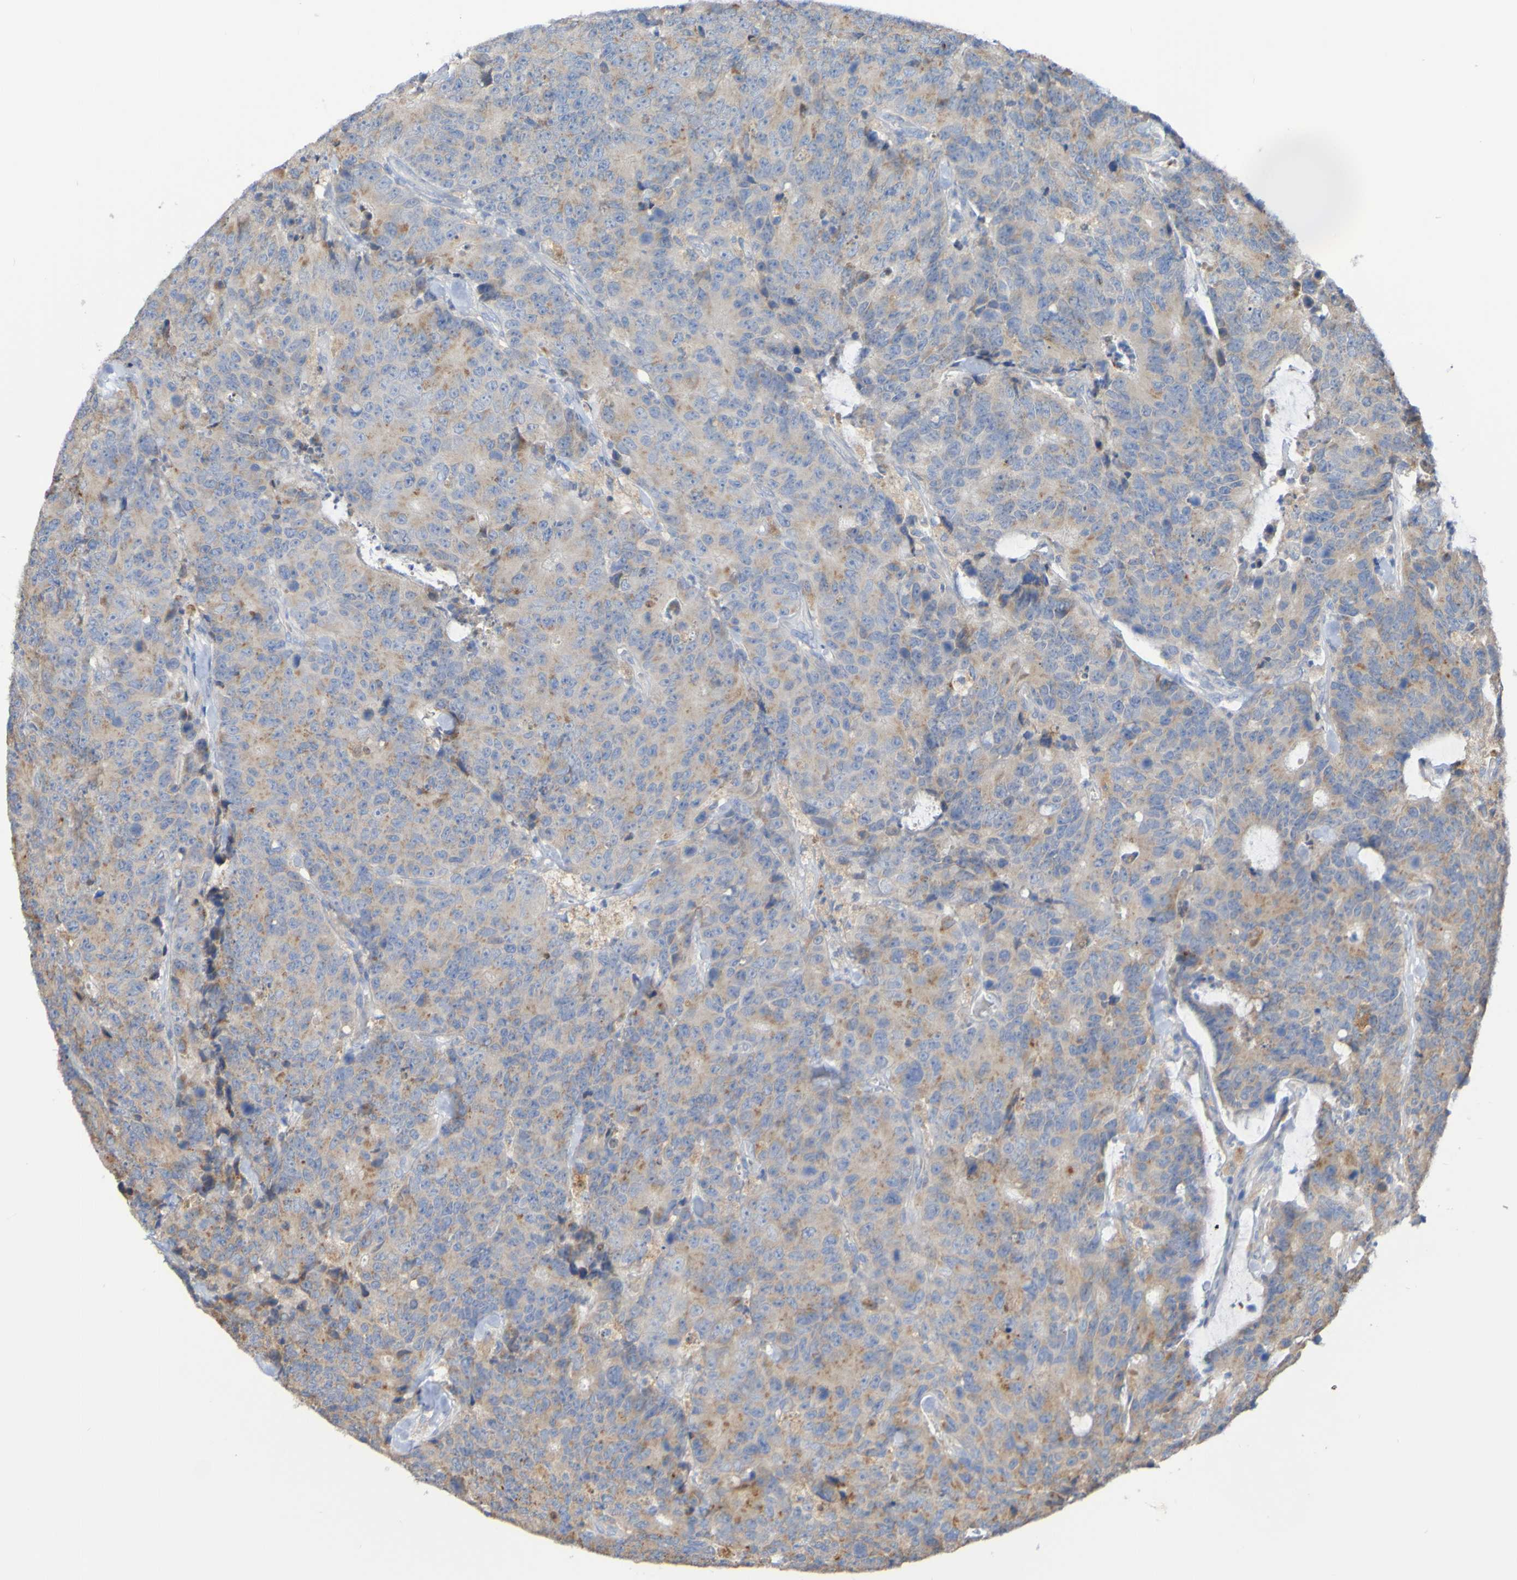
{"staining": {"intensity": "moderate", "quantity": "<25%", "location": "cytoplasmic/membranous"}, "tissue": "colorectal cancer", "cell_type": "Tumor cells", "image_type": "cancer", "snomed": [{"axis": "morphology", "description": "Adenocarcinoma, NOS"}, {"axis": "topography", "description": "Colon"}], "caption": "Protein staining demonstrates moderate cytoplasmic/membranous positivity in approximately <25% of tumor cells in adenocarcinoma (colorectal).", "gene": "PHYH", "patient": {"sex": "female", "age": 86}}